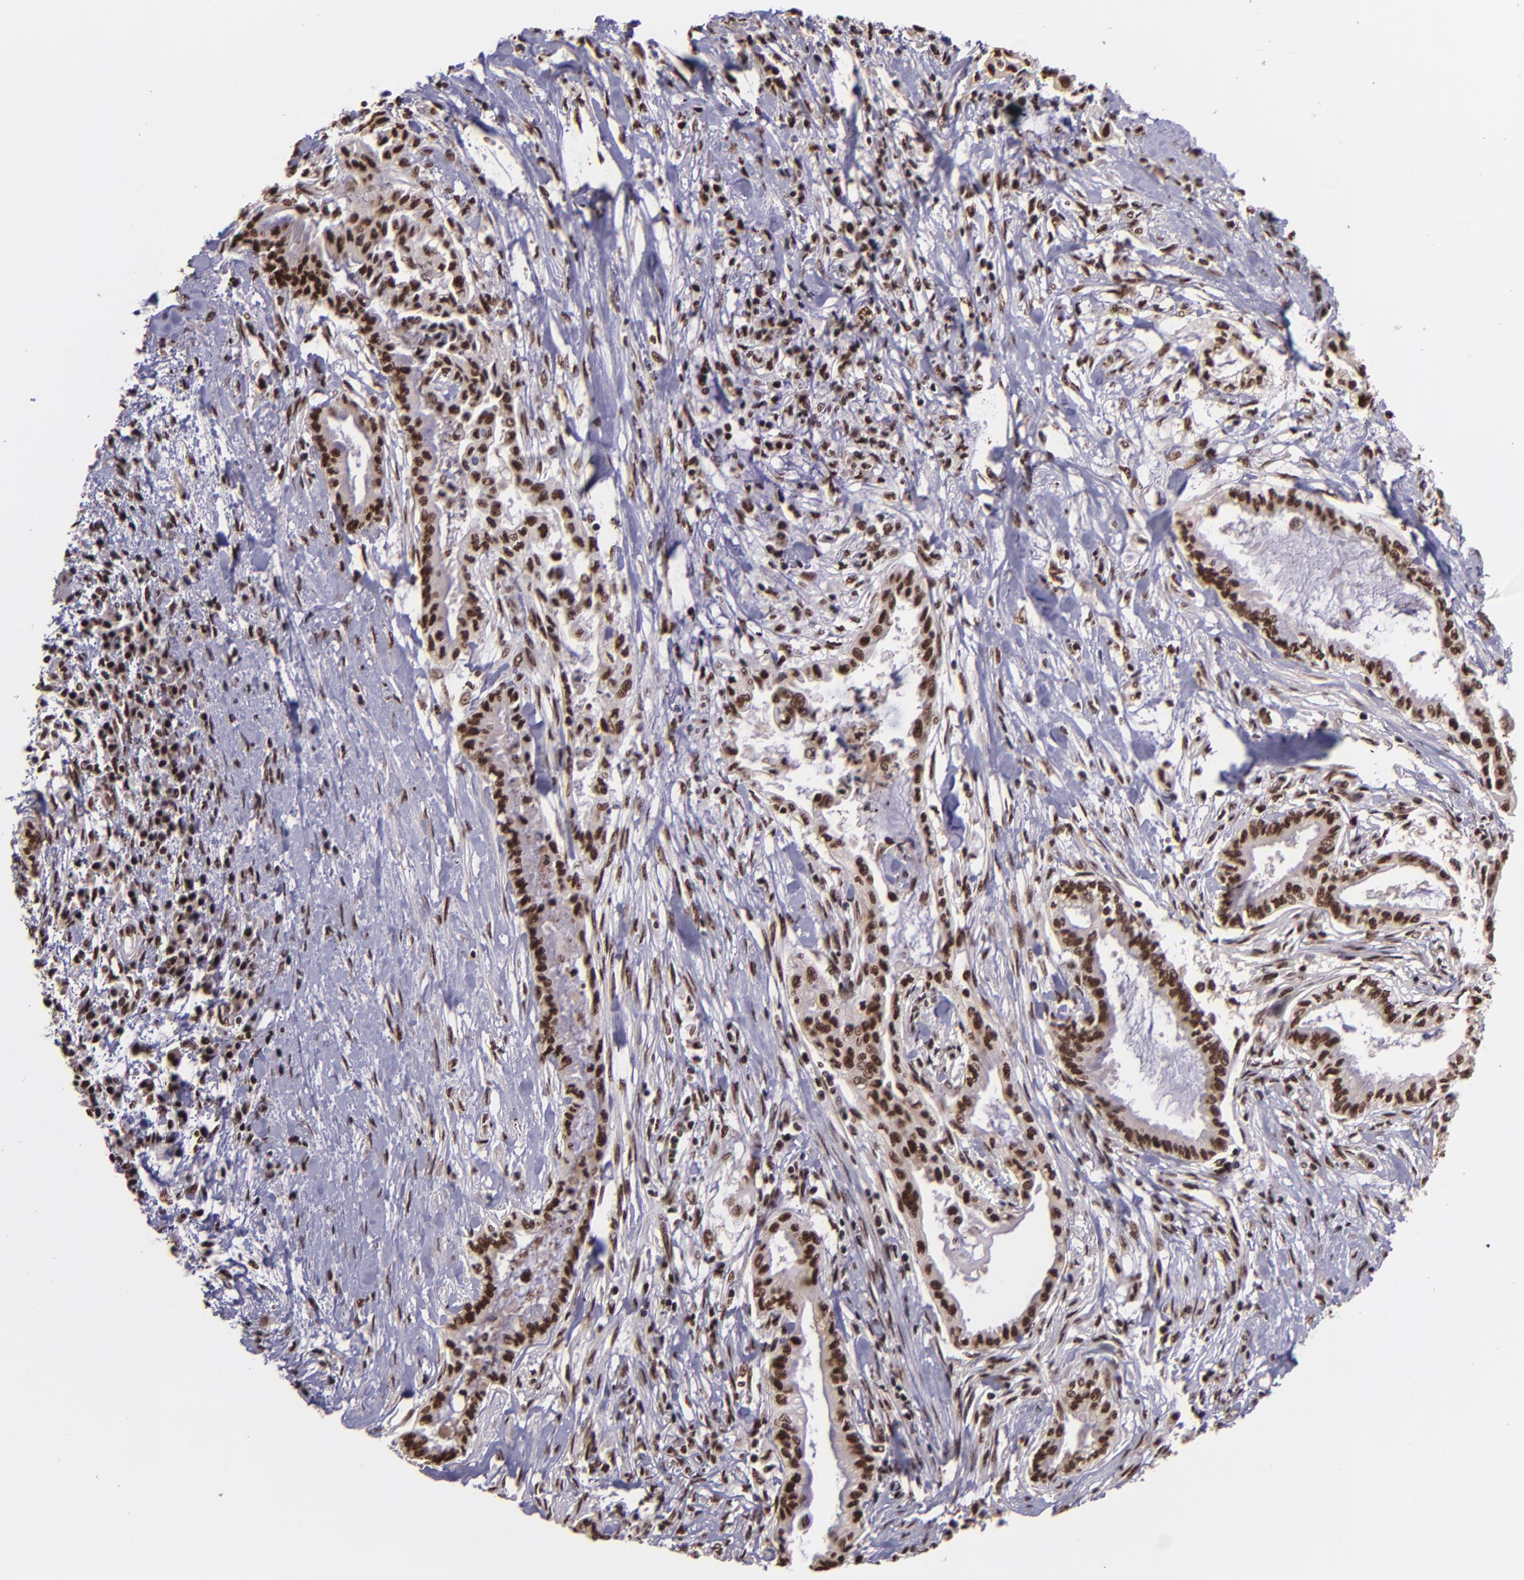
{"staining": {"intensity": "strong", "quantity": ">75%", "location": "nuclear"}, "tissue": "pancreatic cancer", "cell_type": "Tumor cells", "image_type": "cancer", "snomed": [{"axis": "morphology", "description": "Adenocarcinoma, NOS"}, {"axis": "topography", "description": "Pancreas"}], "caption": "Immunohistochemistry (IHC) (DAB) staining of human adenocarcinoma (pancreatic) shows strong nuclear protein positivity in approximately >75% of tumor cells. Immunohistochemistry (IHC) stains the protein of interest in brown and the nuclei are stained blue.", "gene": "PQBP1", "patient": {"sex": "female", "age": 64}}